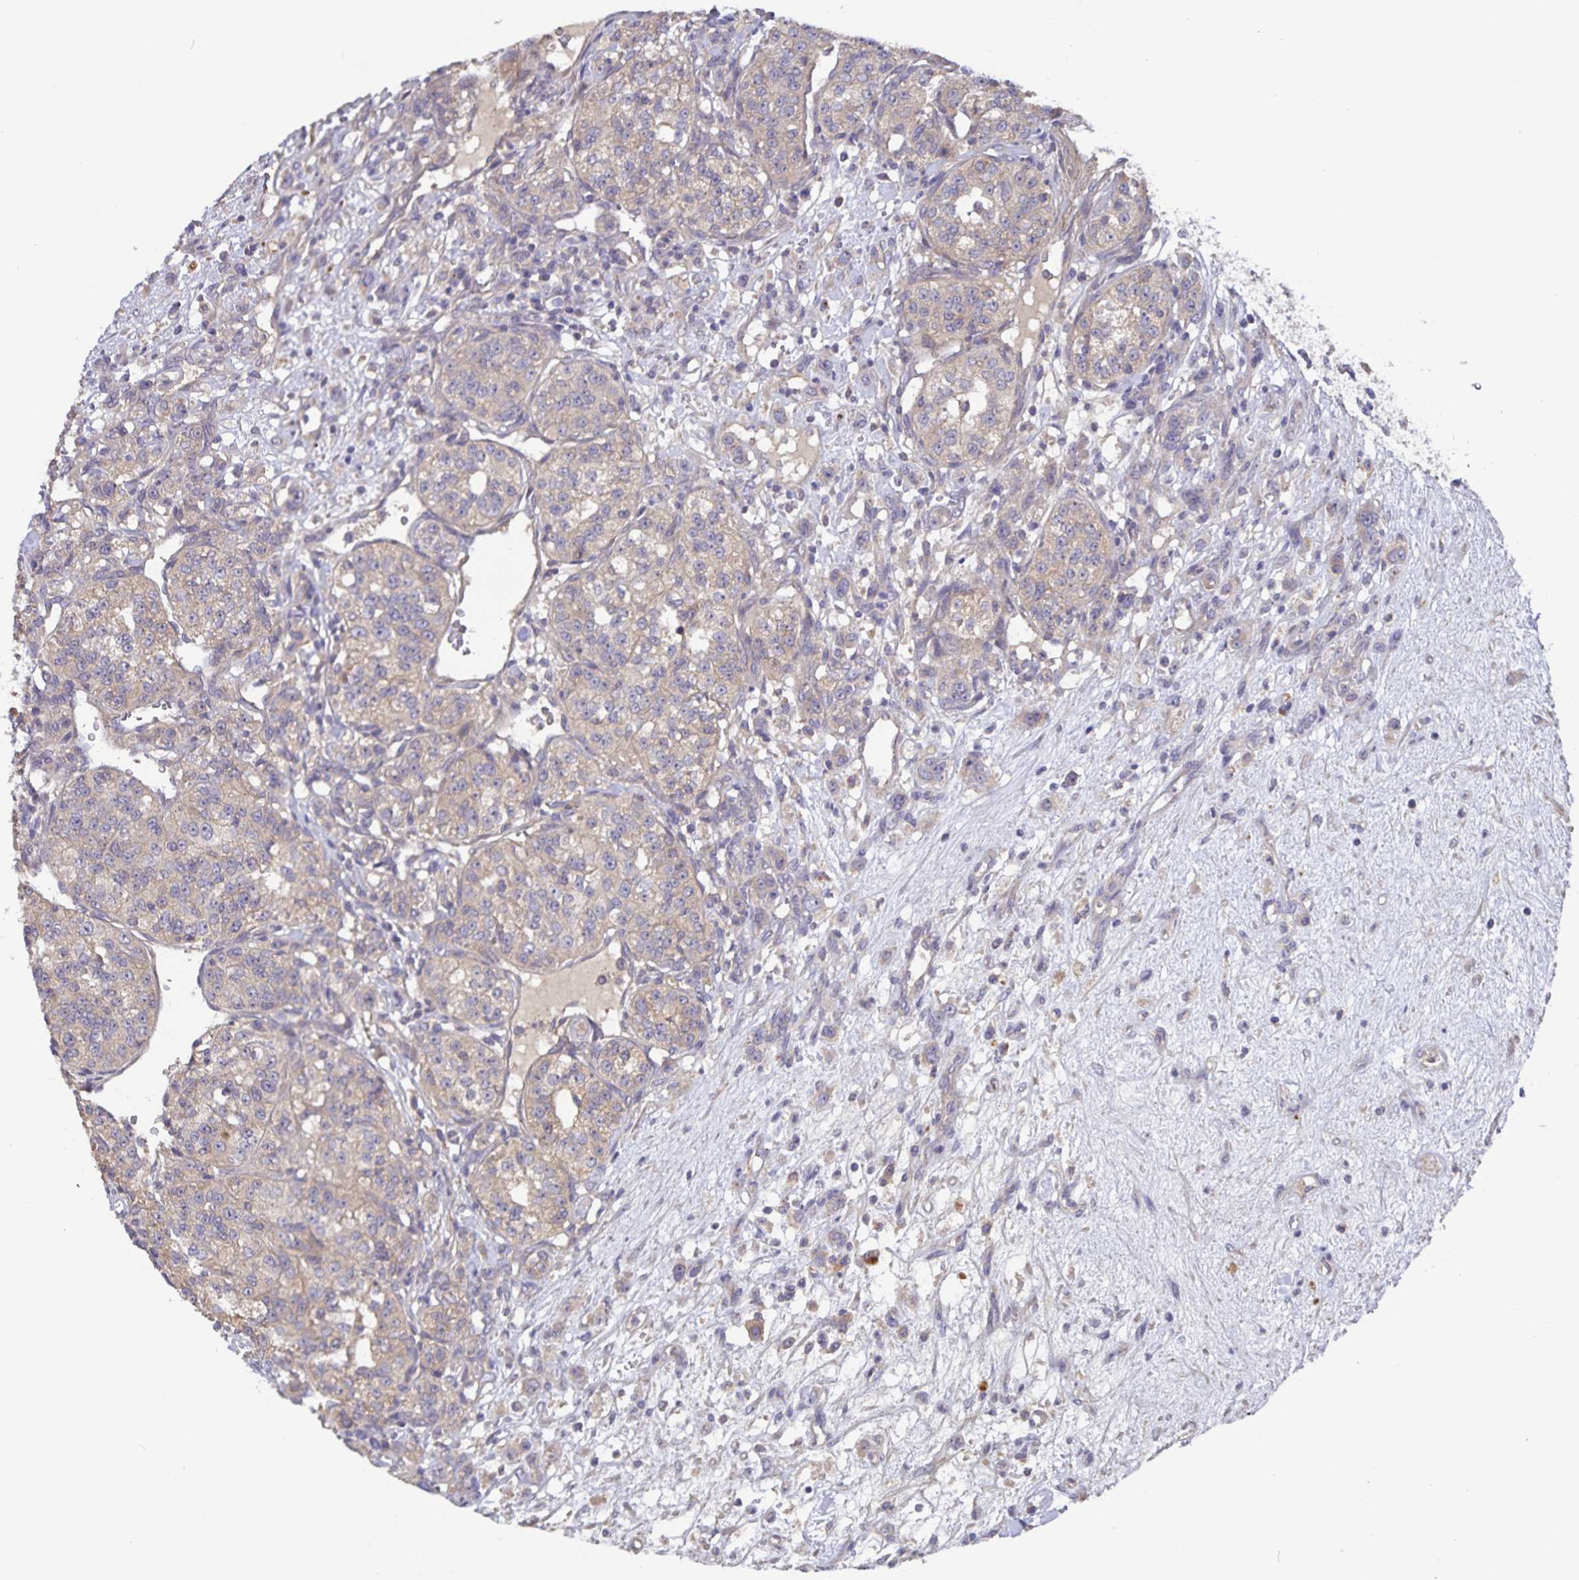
{"staining": {"intensity": "weak", "quantity": "25%-75%", "location": "cytoplasmic/membranous"}, "tissue": "renal cancer", "cell_type": "Tumor cells", "image_type": "cancer", "snomed": [{"axis": "morphology", "description": "Adenocarcinoma, NOS"}, {"axis": "topography", "description": "Kidney"}], "caption": "A histopathology image of human renal cancer (adenocarcinoma) stained for a protein shows weak cytoplasmic/membranous brown staining in tumor cells.", "gene": "FBXL16", "patient": {"sex": "female", "age": 63}}